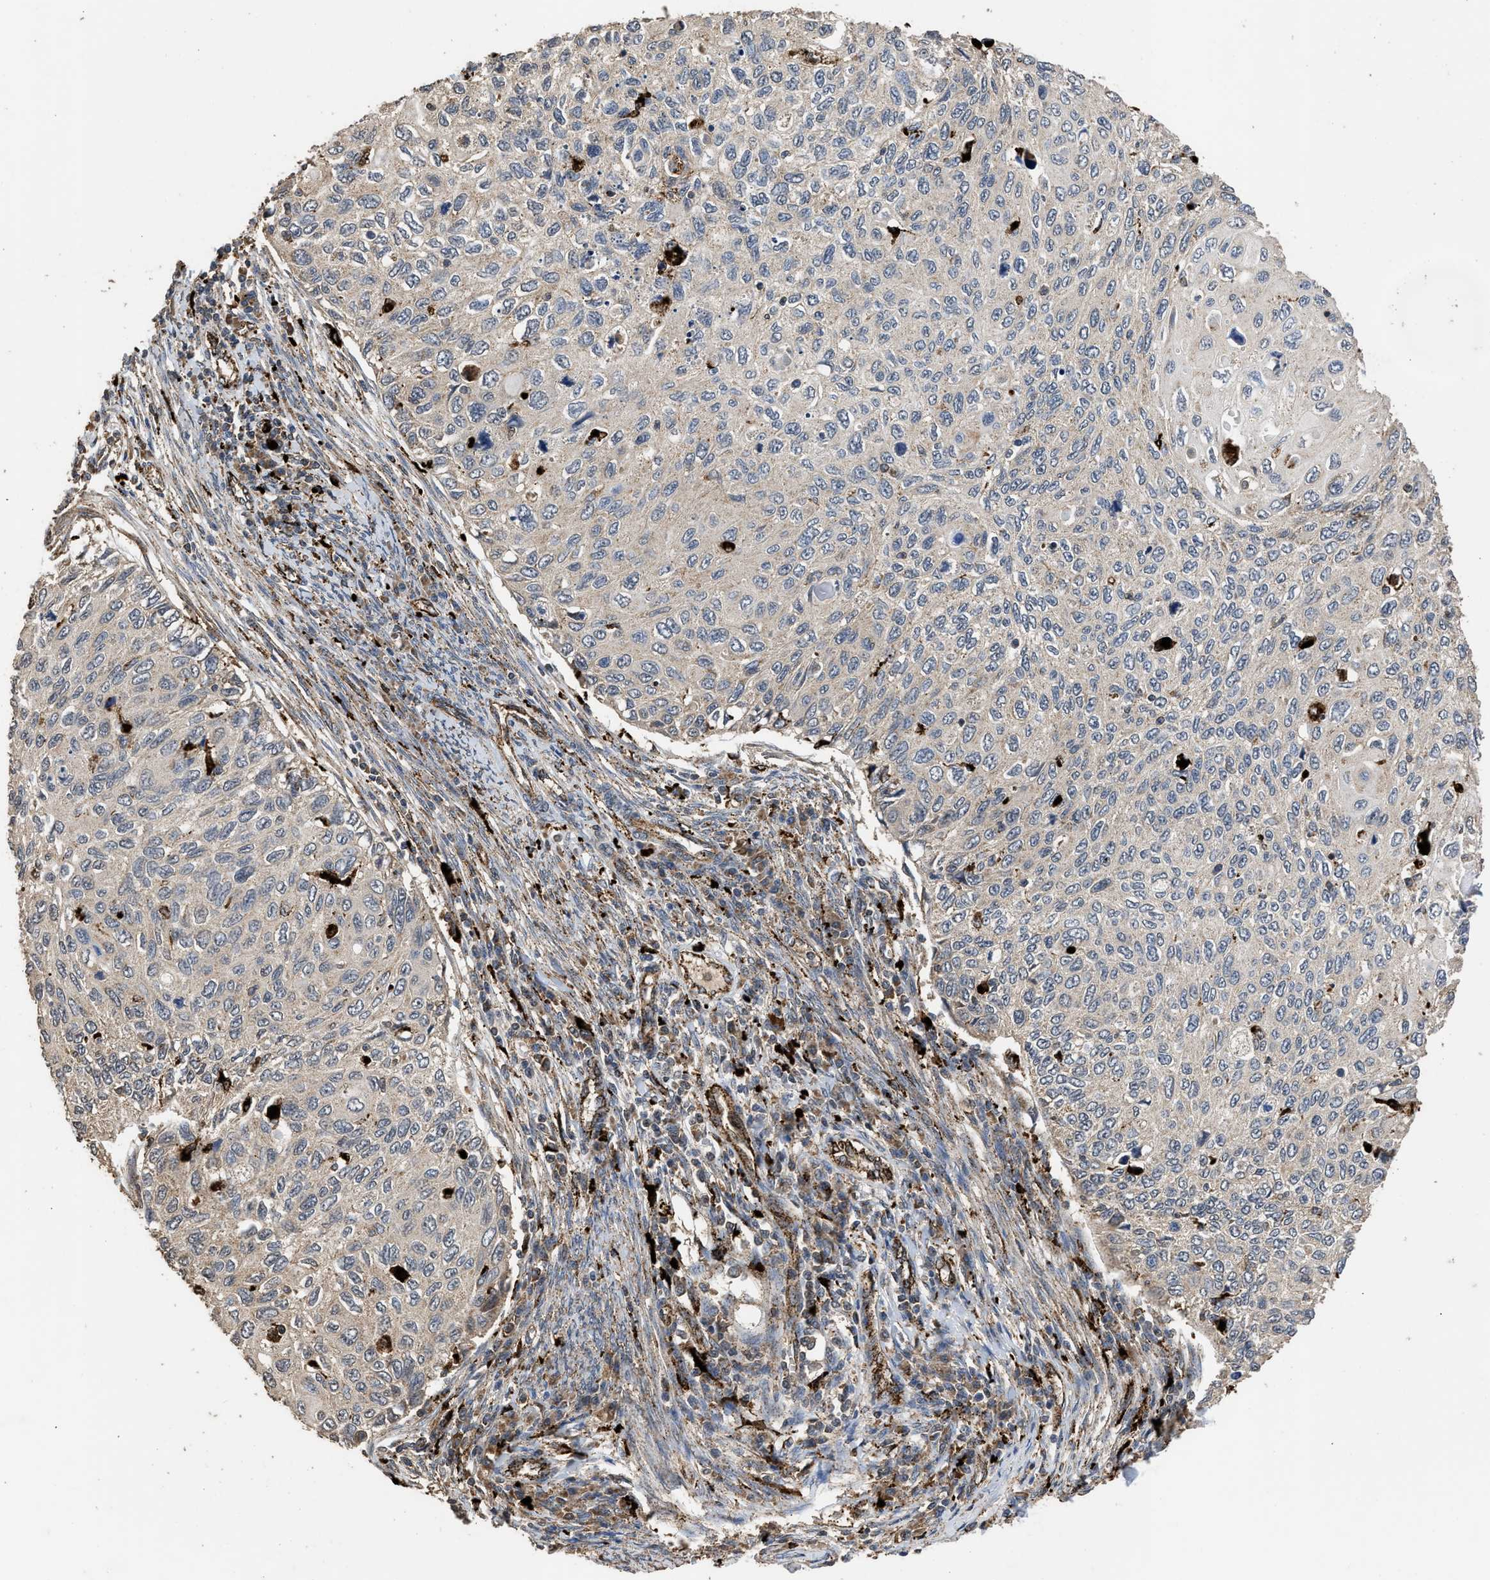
{"staining": {"intensity": "weak", "quantity": "25%-75%", "location": "cytoplasmic/membranous"}, "tissue": "cervical cancer", "cell_type": "Tumor cells", "image_type": "cancer", "snomed": [{"axis": "morphology", "description": "Squamous cell carcinoma, NOS"}, {"axis": "topography", "description": "Cervix"}], "caption": "Tumor cells show low levels of weak cytoplasmic/membranous staining in approximately 25%-75% of cells in human cervical squamous cell carcinoma. (DAB (3,3'-diaminobenzidine) IHC, brown staining for protein, blue staining for nuclei).", "gene": "CTSV", "patient": {"sex": "female", "age": 70}}